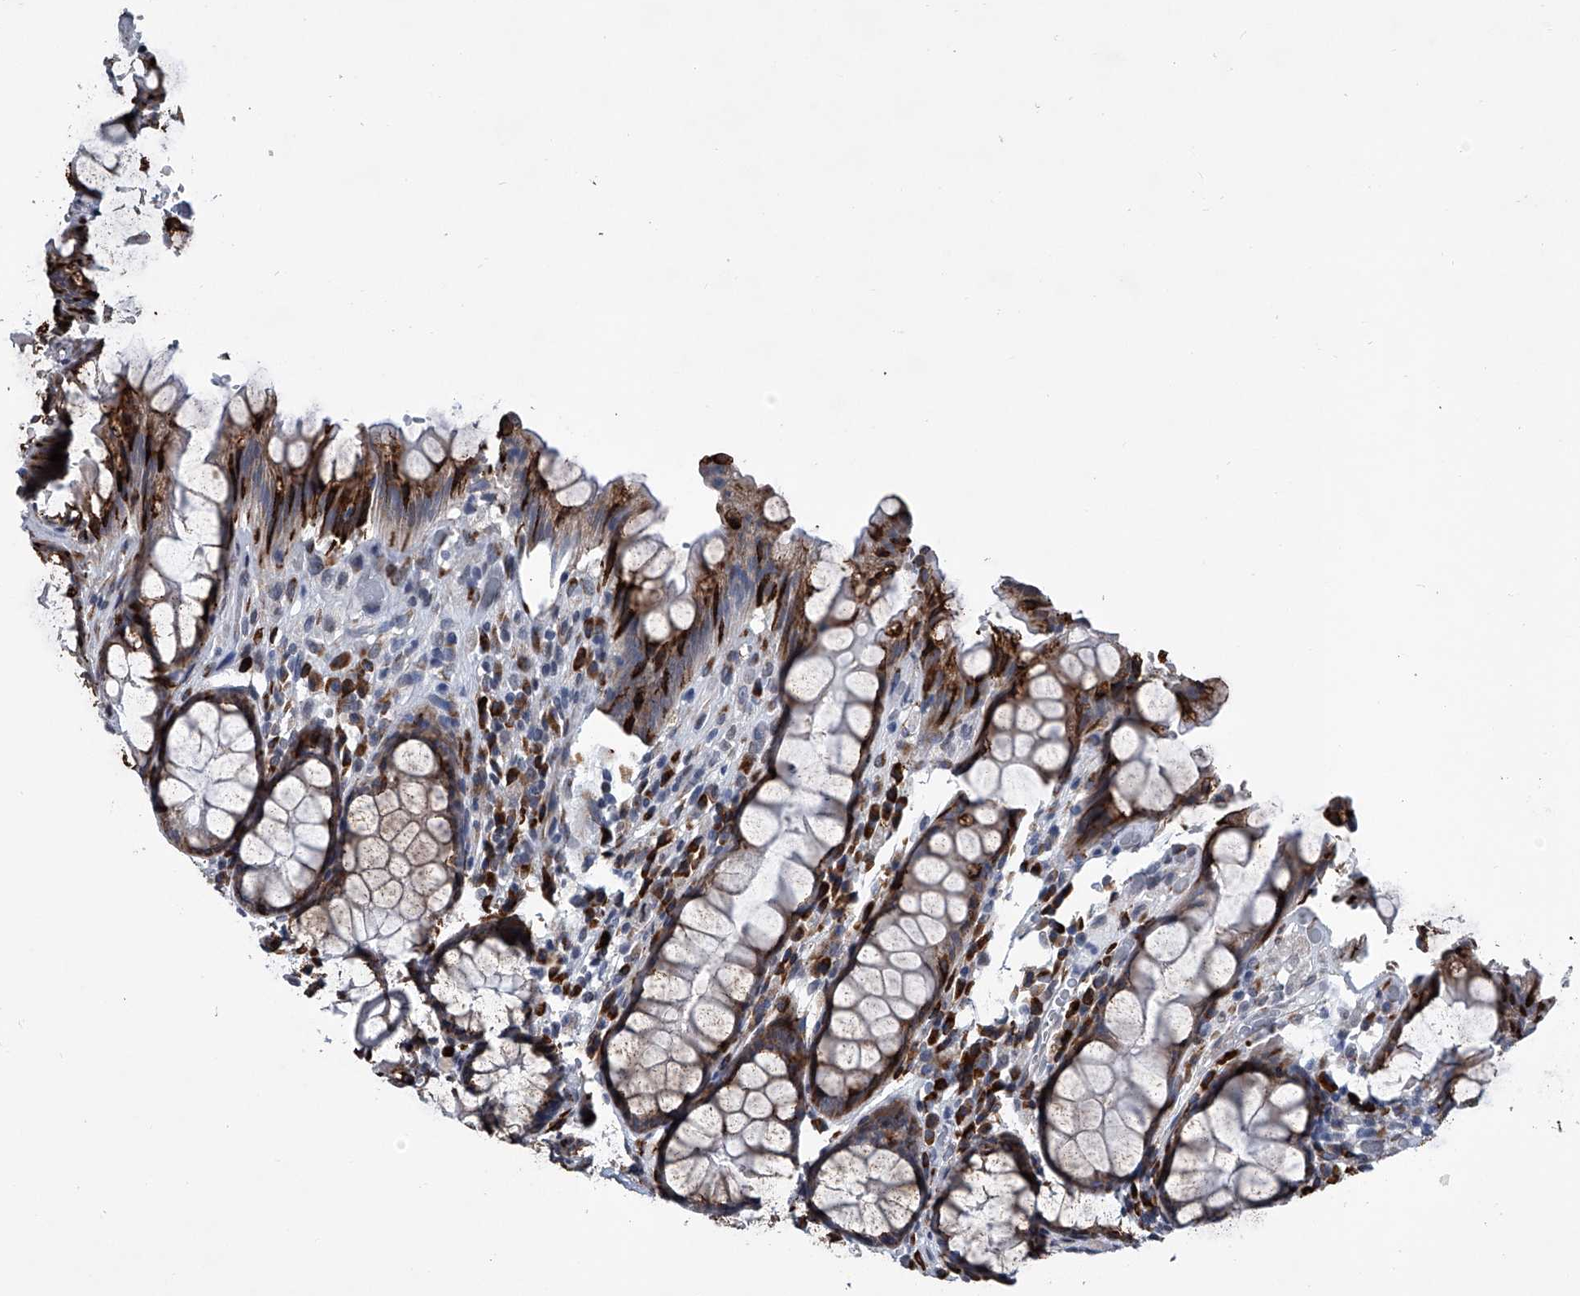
{"staining": {"intensity": "strong", "quantity": "25%-75%", "location": "cytoplasmic/membranous"}, "tissue": "rectum", "cell_type": "Glandular cells", "image_type": "normal", "snomed": [{"axis": "morphology", "description": "Normal tissue, NOS"}, {"axis": "topography", "description": "Rectum"}], "caption": "The micrograph shows staining of benign rectum, revealing strong cytoplasmic/membranous protein staining (brown color) within glandular cells.", "gene": "PPP2R5D", "patient": {"sex": "male", "age": 64}}